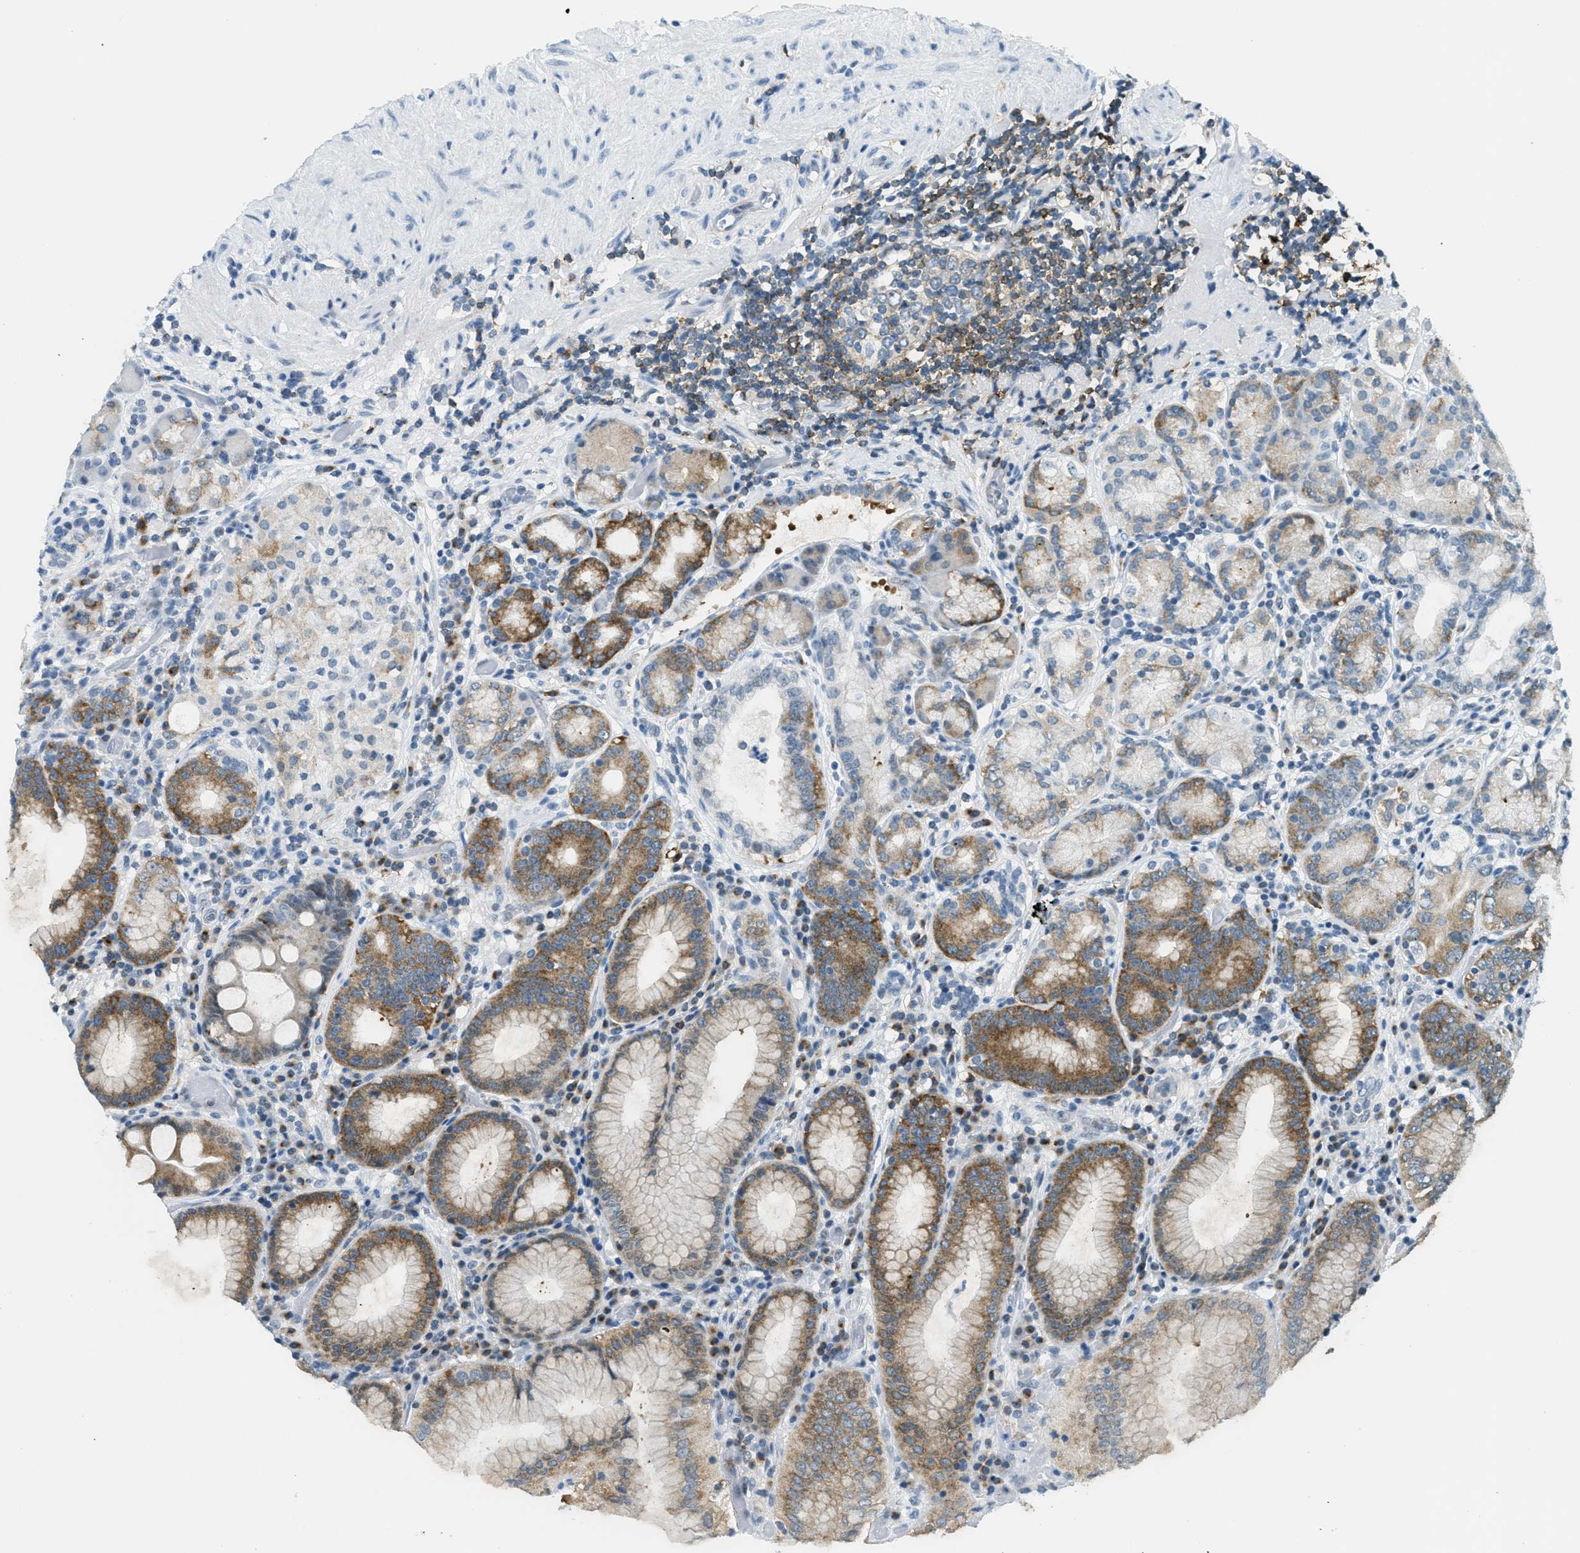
{"staining": {"intensity": "moderate", "quantity": "25%-75%", "location": "cytoplasmic/membranous"}, "tissue": "stomach", "cell_type": "Glandular cells", "image_type": "normal", "snomed": [{"axis": "morphology", "description": "Normal tissue, NOS"}, {"axis": "topography", "description": "Stomach, lower"}], "caption": "A medium amount of moderate cytoplasmic/membranous expression is present in about 25%-75% of glandular cells in unremarkable stomach.", "gene": "FYN", "patient": {"sex": "female", "age": 76}}